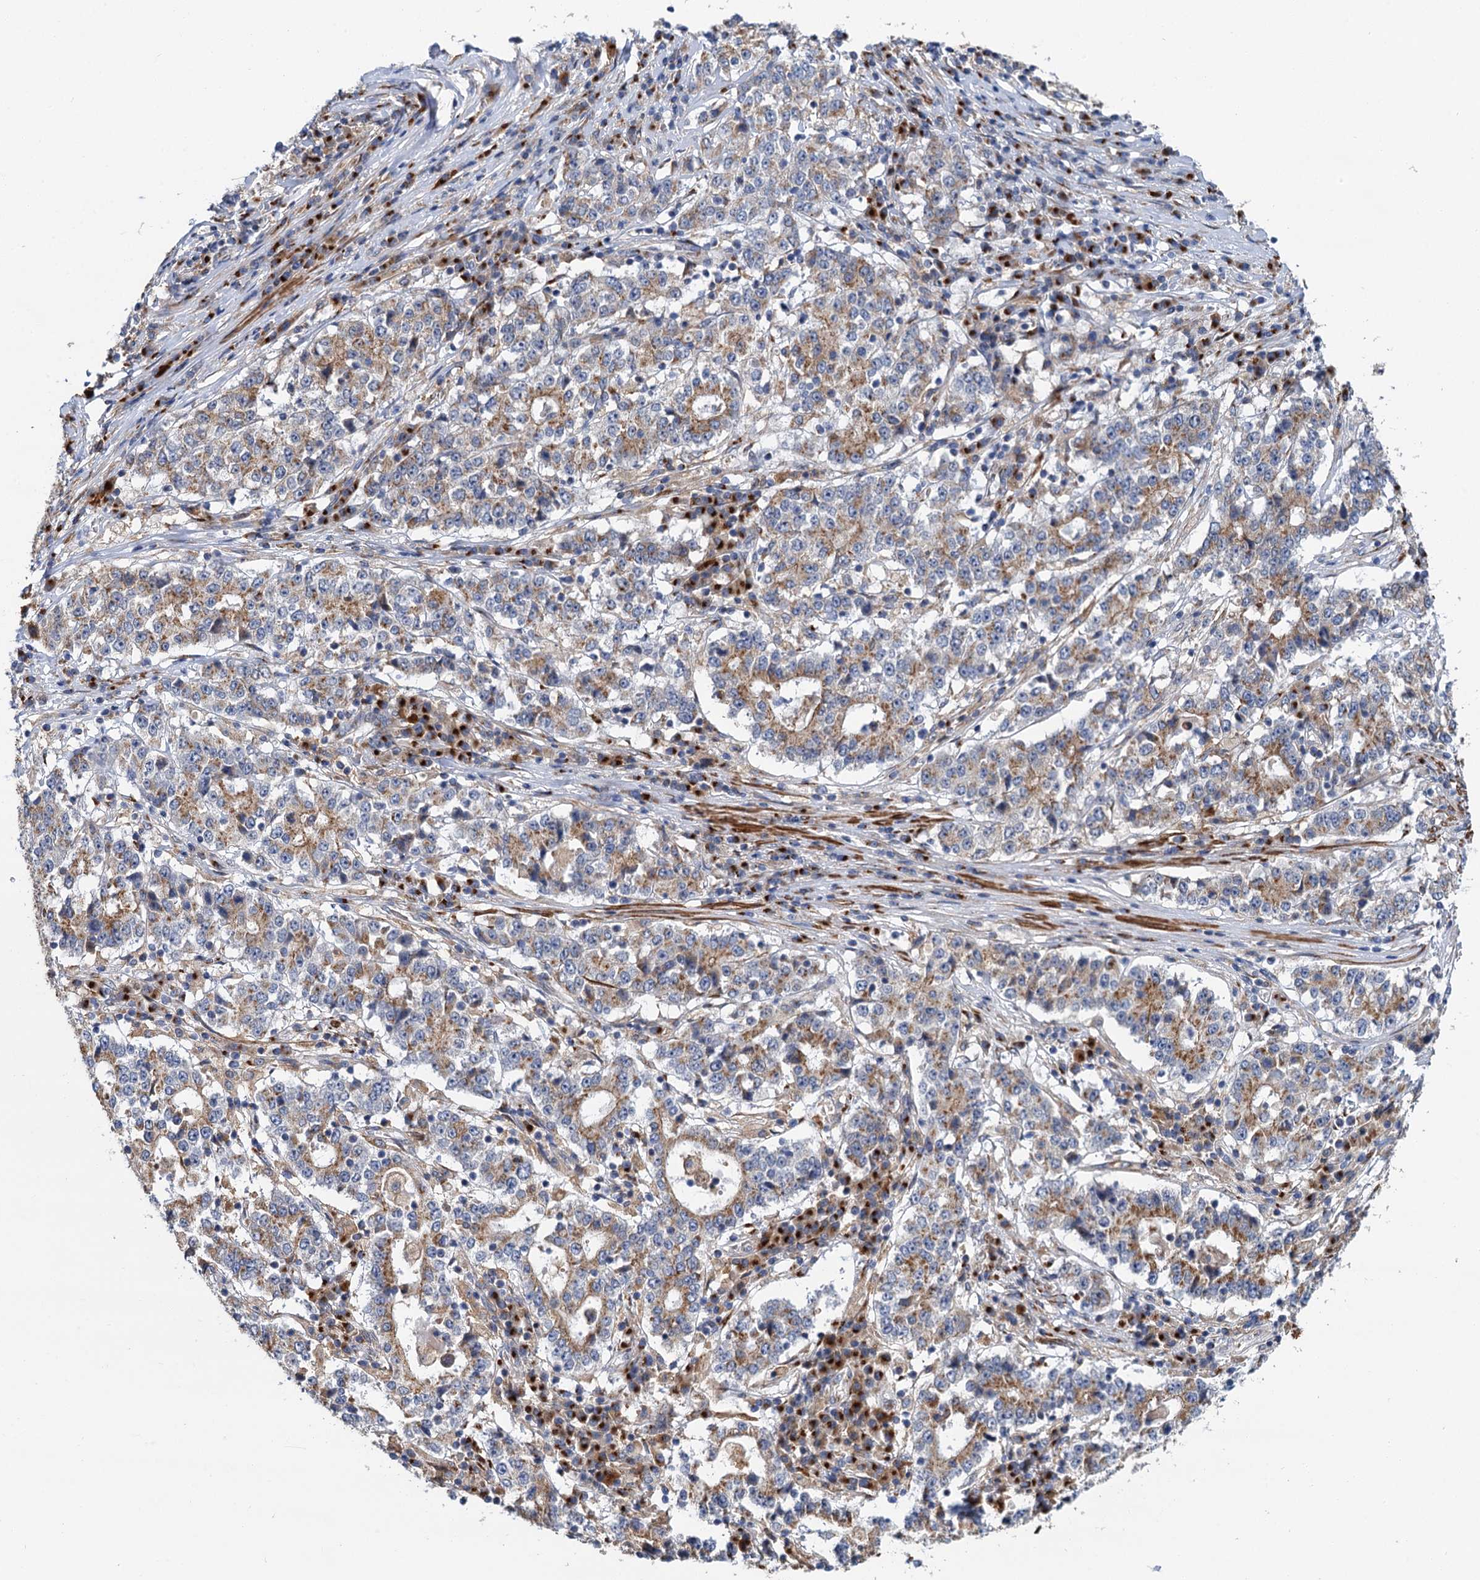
{"staining": {"intensity": "weak", "quantity": ">75%", "location": "cytoplasmic/membranous"}, "tissue": "stomach cancer", "cell_type": "Tumor cells", "image_type": "cancer", "snomed": [{"axis": "morphology", "description": "Adenocarcinoma, NOS"}, {"axis": "topography", "description": "Stomach"}], "caption": "Immunohistochemical staining of human stomach cancer (adenocarcinoma) displays low levels of weak cytoplasmic/membranous protein staining in approximately >75% of tumor cells. (Brightfield microscopy of DAB IHC at high magnification).", "gene": "BET1L", "patient": {"sex": "male", "age": 59}}